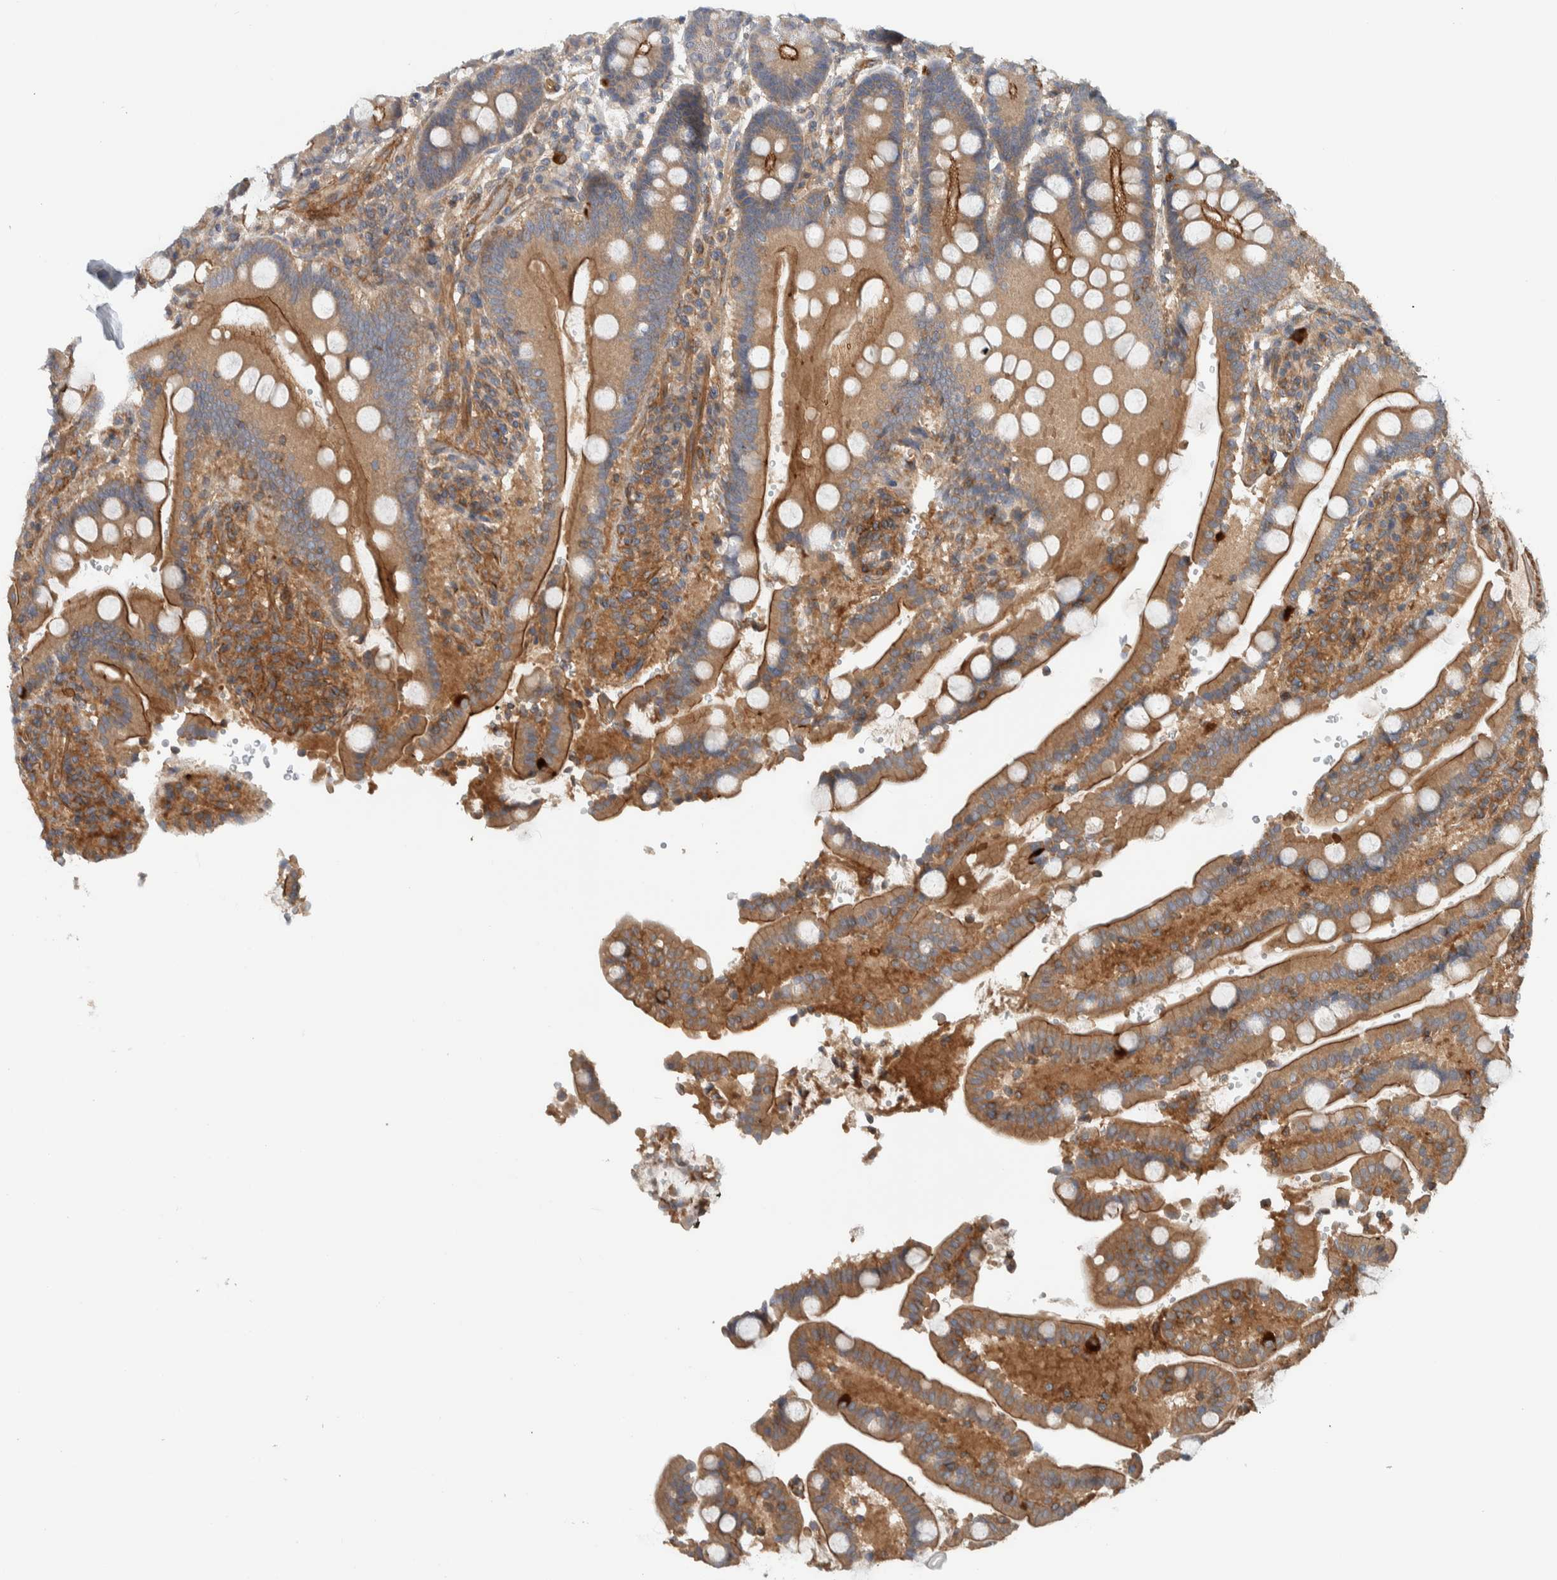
{"staining": {"intensity": "moderate", "quantity": ">75%", "location": "cytoplasmic/membranous"}, "tissue": "duodenum", "cell_type": "Glandular cells", "image_type": "normal", "snomed": [{"axis": "morphology", "description": "Normal tissue, NOS"}, {"axis": "topography", "description": "Small intestine, NOS"}], "caption": "IHC histopathology image of benign duodenum: human duodenum stained using IHC shows medium levels of moderate protein expression localized specifically in the cytoplasmic/membranous of glandular cells, appearing as a cytoplasmic/membranous brown color.", "gene": "MPRIP", "patient": {"sex": "female", "age": 71}}